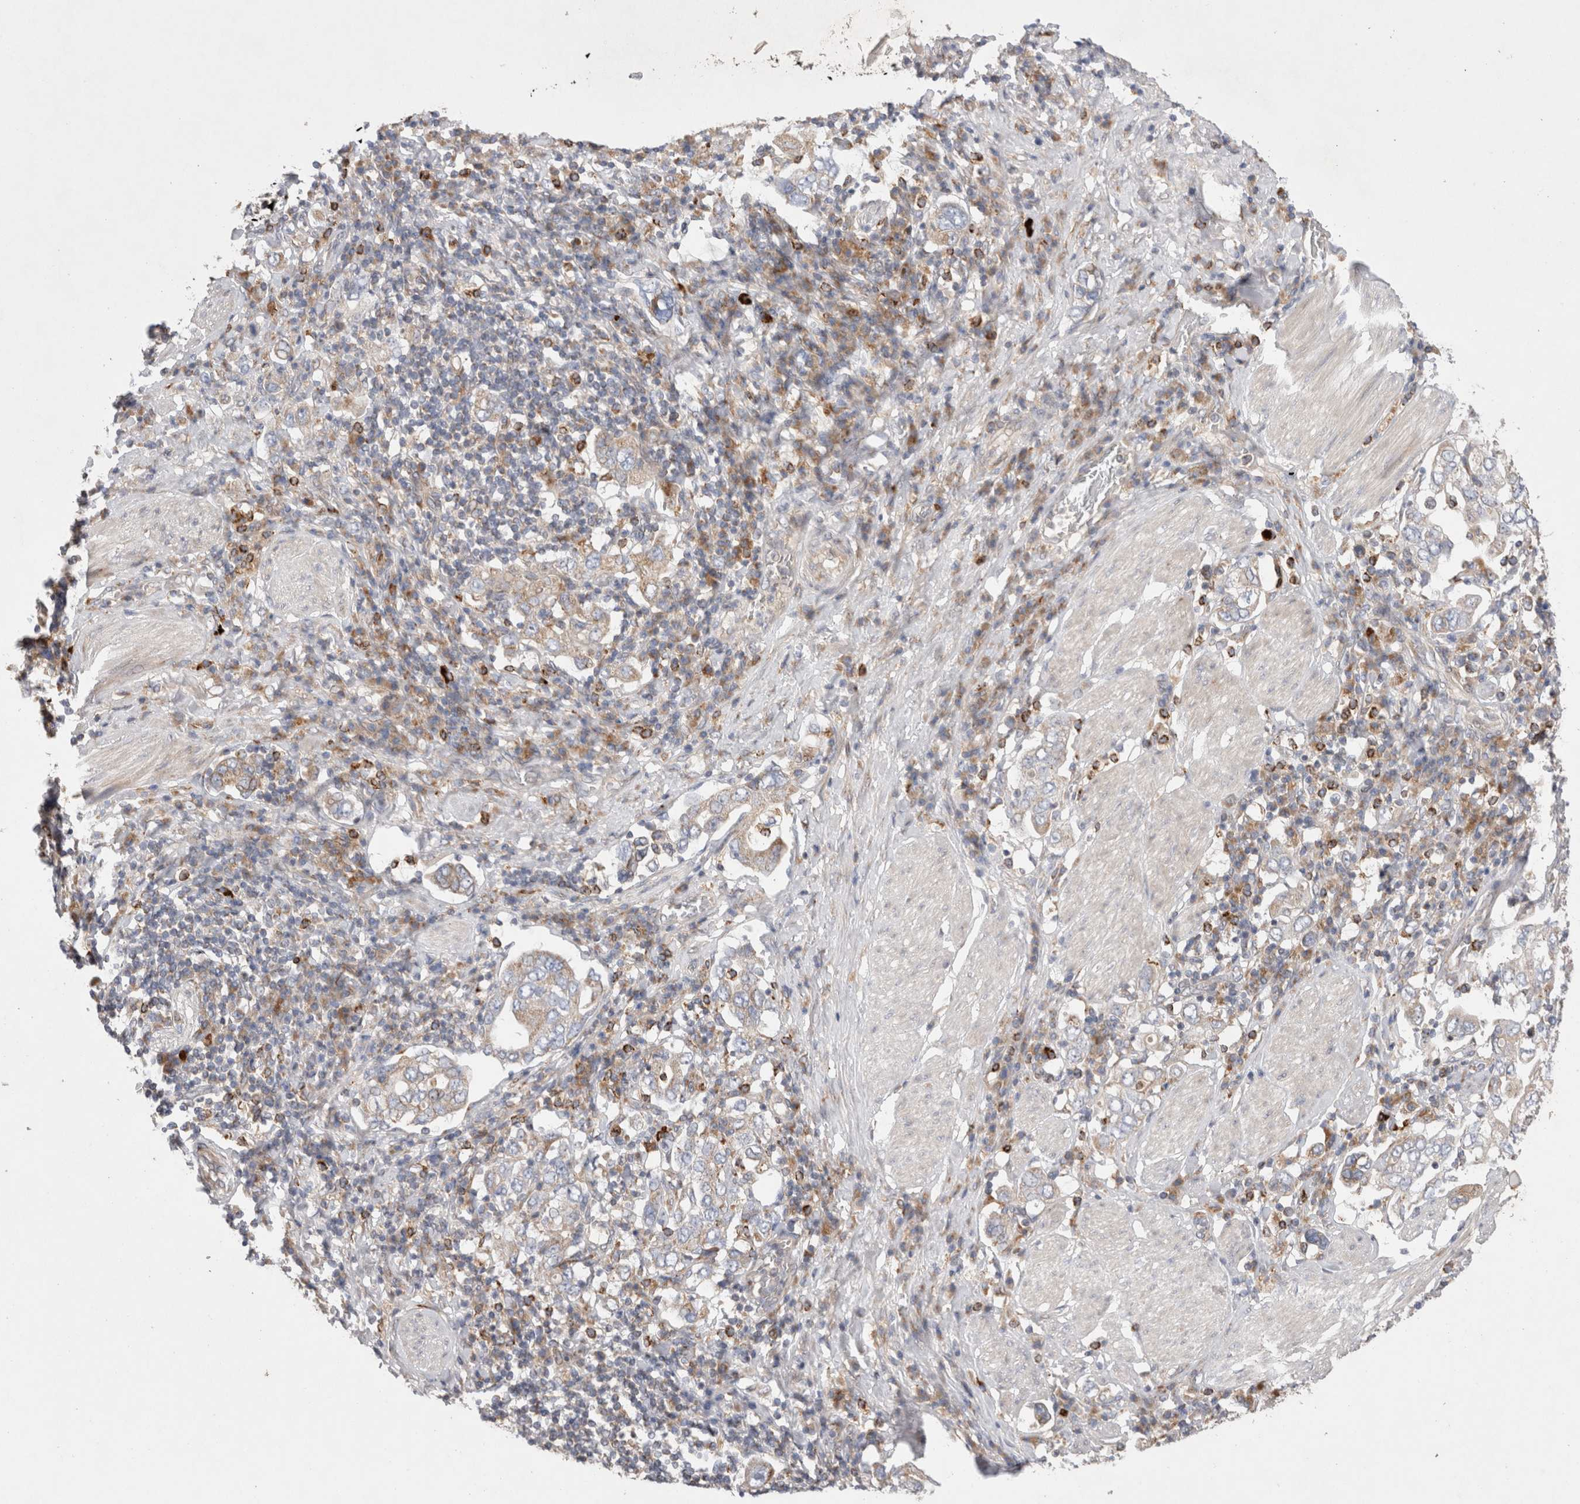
{"staining": {"intensity": "weak", "quantity": "<25%", "location": "cytoplasmic/membranous"}, "tissue": "stomach cancer", "cell_type": "Tumor cells", "image_type": "cancer", "snomed": [{"axis": "morphology", "description": "Adenocarcinoma, NOS"}, {"axis": "topography", "description": "Stomach, upper"}], "caption": "Tumor cells are negative for brown protein staining in stomach cancer.", "gene": "TBC1D16", "patient": {"sex": "male", "age": 62}}